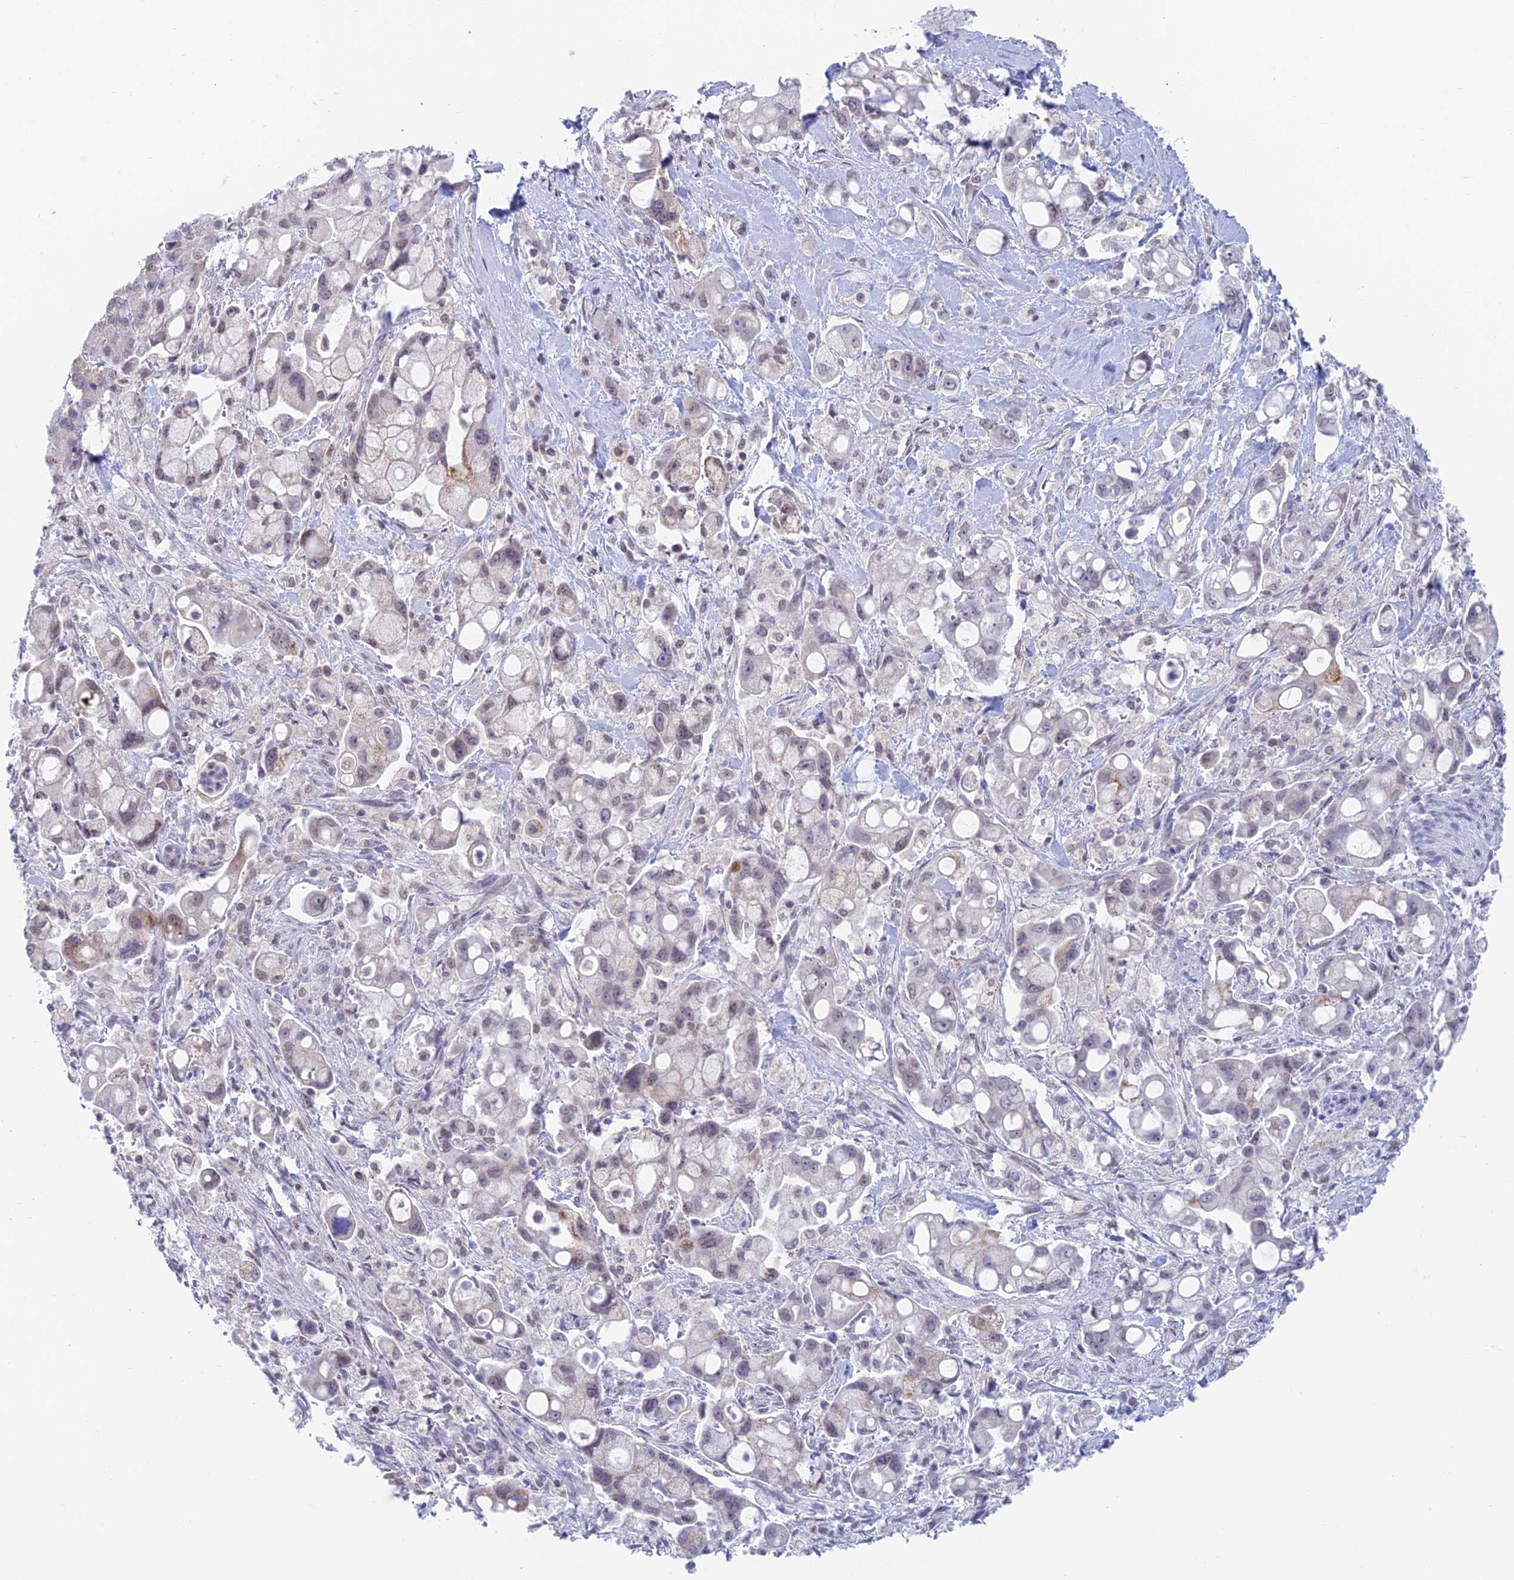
{"staining": {"intensity": "negative", "quantity": "none", "location": "none"}, "tissue": "pancreatic cancer", "cell_type": "Tumor cells", "image_type": "cancer", "snomed": [{"axis": "morphology", "description": "Adenocarcinoma, NOS"}, {"axis": "topography", "description": "Pancreas"}], "caption": "Human pancreatic adenocarcinoma stained for a protein using immunohistochemistry reveals no expression in tumor cells.", "gene": "REXO5", "patient": {"sex": "male", "age": 68}}